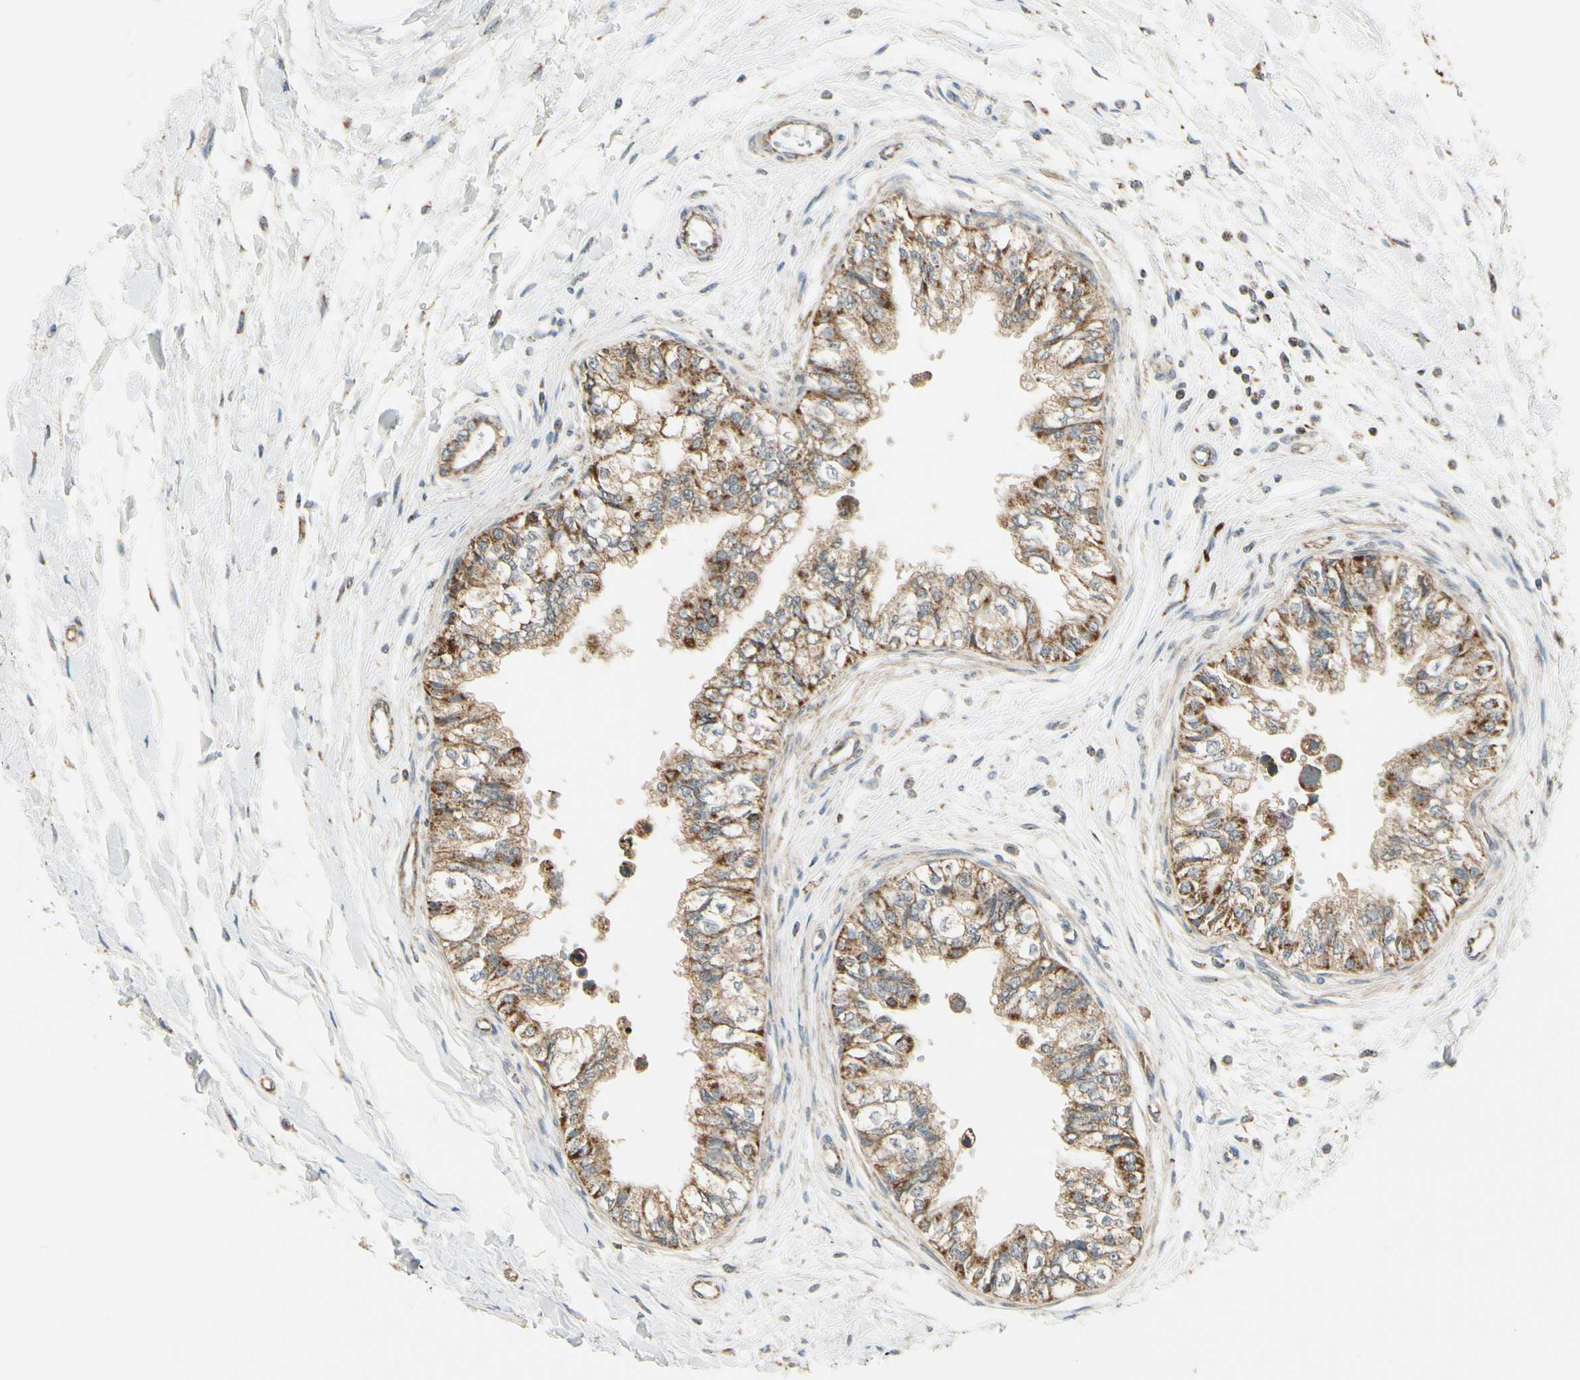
{"staining": {"intensity": "moderate", "quantity": "25%-75%", "location": "cytoplasmic/membranous"}, "tissue": "epididymis", "cell_type": "Glandular cells", "image_type": "normal", "snomed": [{"axis": "morphology", "description": "Normal tissue, NOS"}, {"axis": "morphology", "description": "Adenocarcinoma, metastatic, NOS"}, {"axis": "topography", "description": "Testis"}, {"axis": "topography", "description": "Epididymis"}], "caption": "Moderate cytoplasmic/membranous staining for a protein is appreciated in approximately 25%-75% of glandular cells of normal epididymis using immunohistochemistry.", "gene": "EPHB3", "patient": {"sex": "male", "age": 26}}